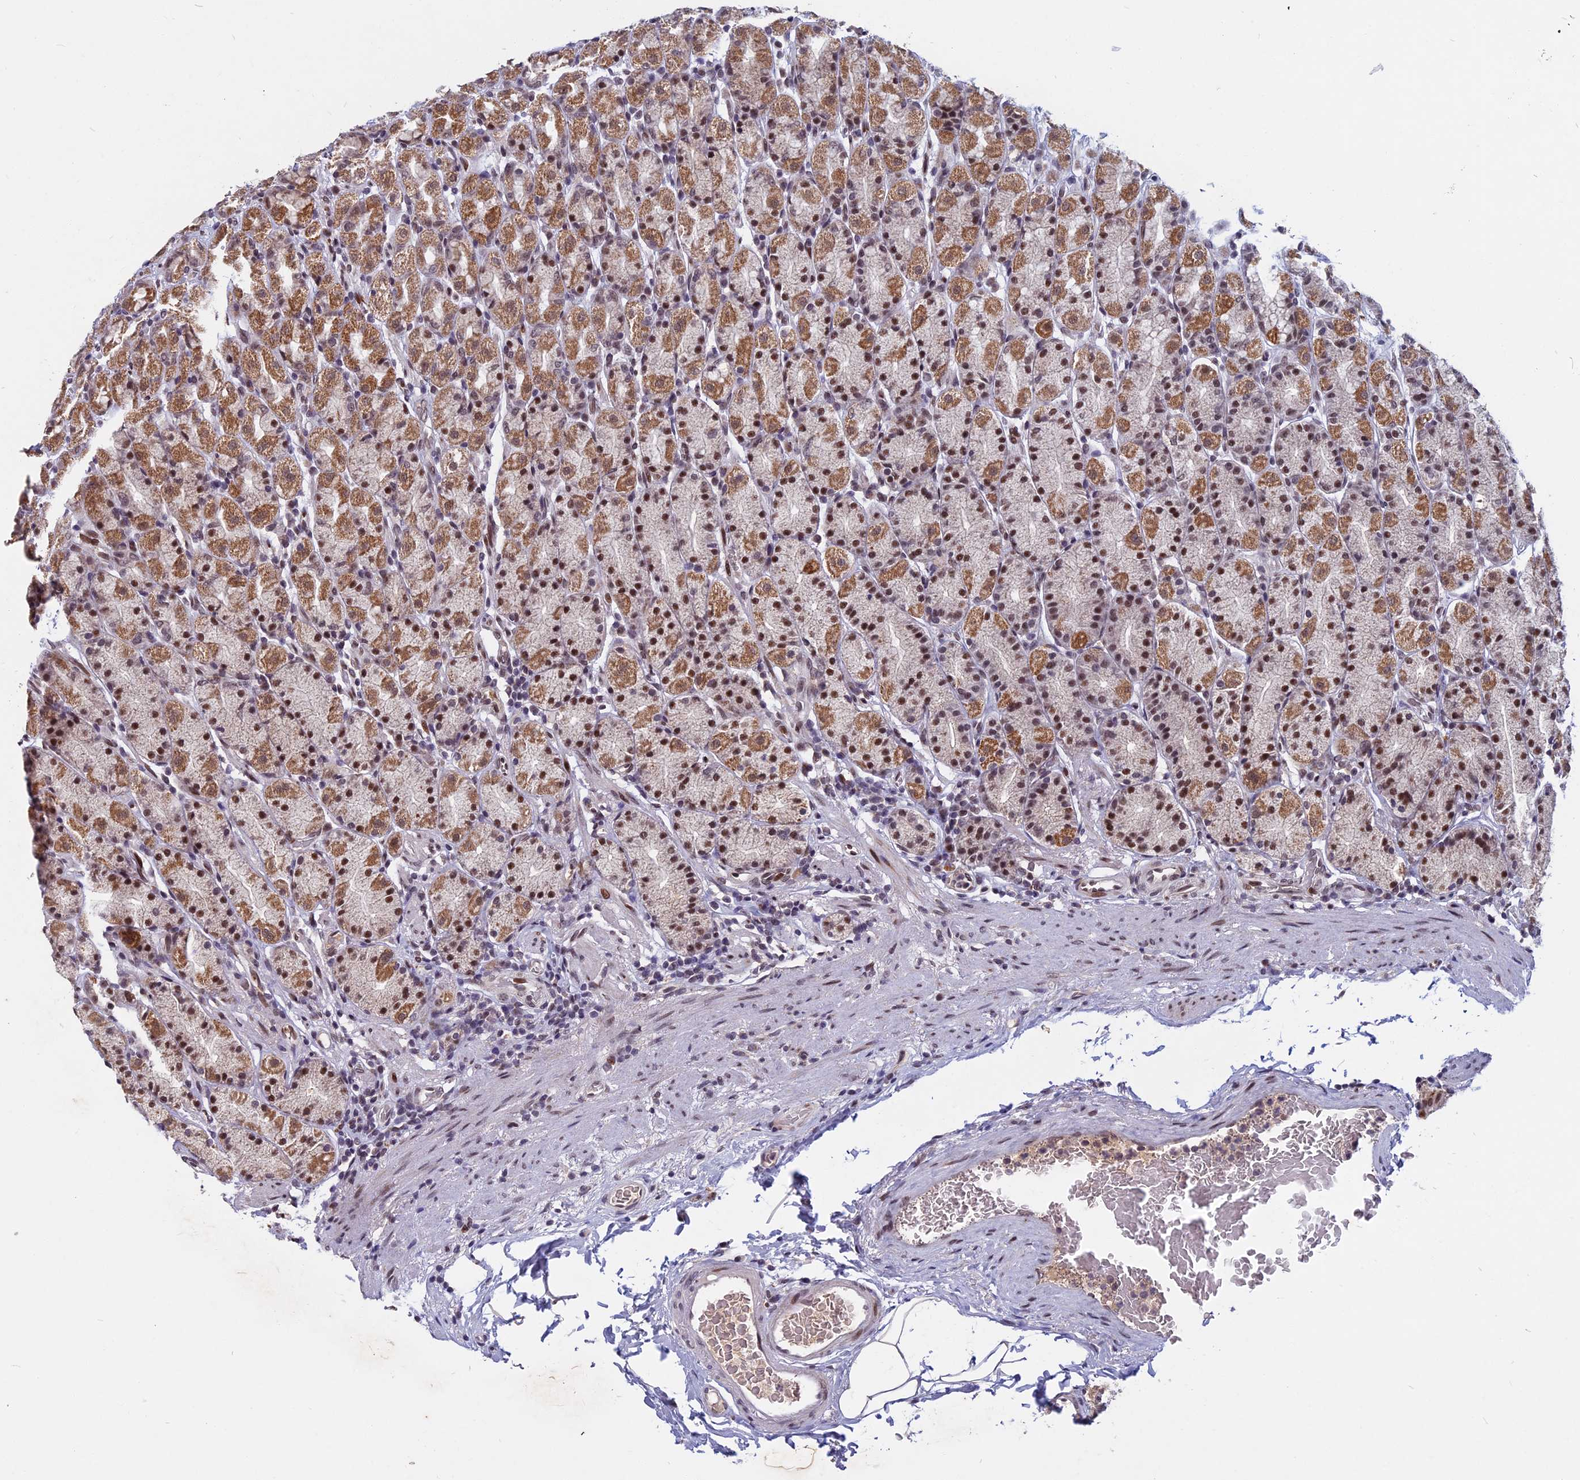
{"staining": {"intensity": "moderate", "quantity": ">75%", "location": "cytoplasmic/membranous,nuclear"}, "tissue": "stomach", "cell_type": "Glandular cells", "image_type": "normal", "snomed": [{"axis": "morphology", "description": "Normal tissue, NOS"}, {"axis": "topography", "description": "Stomach, upper"}, {"axis": "topography", "description": "Stomach, lower"}, {"axis": "topography", "description": "Small intestine"}], "caption": "Moderate cytoplasmic/membranous,nuclear staining is present in approximately >75% of glandular cells in unremarkable stomach. The staining was performed using DAB (3,3'-diaminobenzidine) to visualize the protein expression in brown, while the nuclei were stained in blue with hematoxylin (Magnification: 20x).", "gene": "CDC7", "patient": {"sex": "male", "age": 68}}